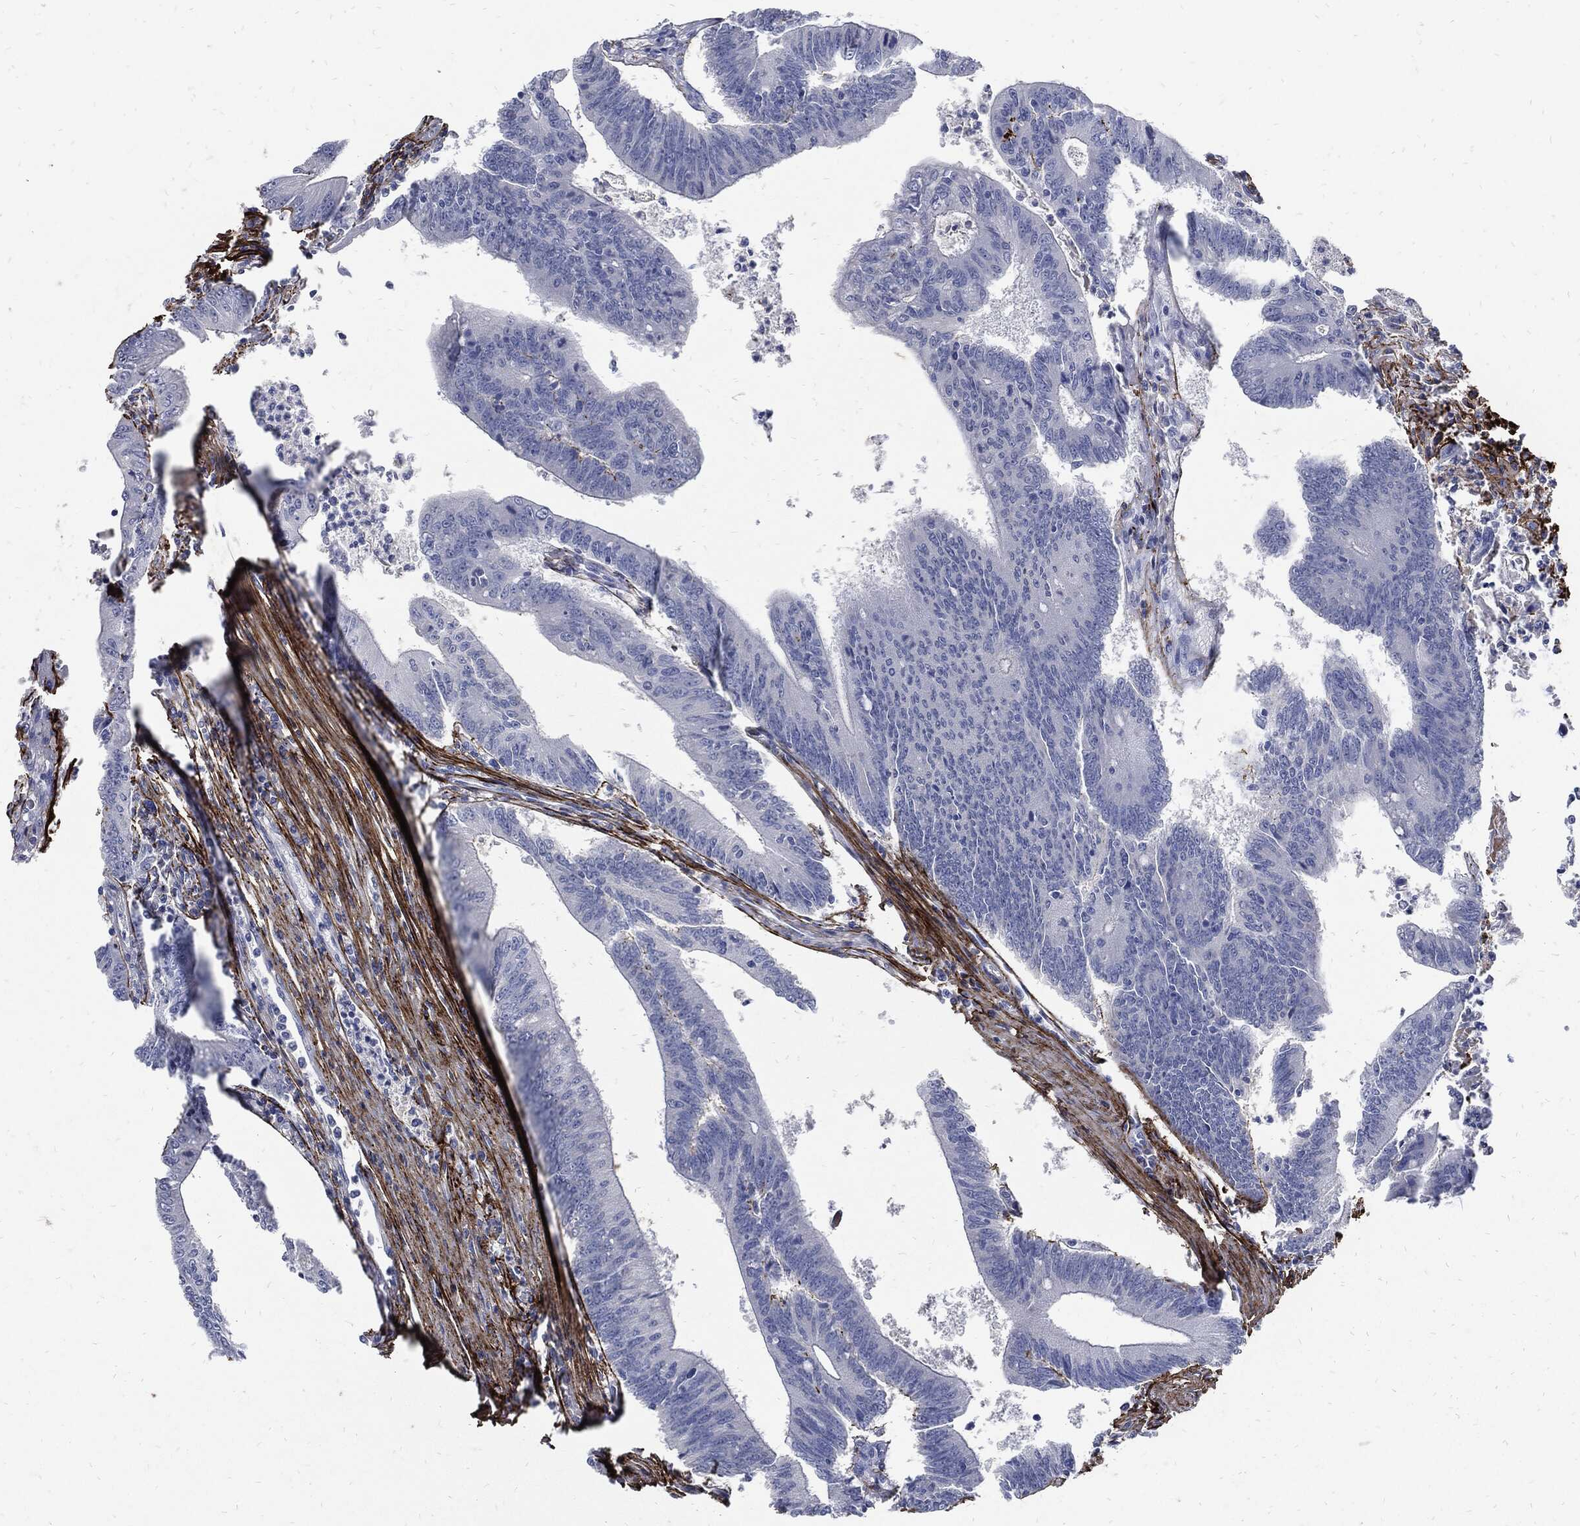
{"staining": {"intensity": "negative", "quantity": "none", "location": "none"}, "tissue": "colorectal cancer", "cell_type": "Tumor cells", "image_type": "cancer", "snomed": [{"axis": "morphology", "description": "Adenocarcinoma, NOS"}, {"axis": "topography", "description": "Colon"}], "caption": "Immunohistochemical staining of human colorectal cancer reveals no significant expression in tumor cells. (DAB immunohistochemistry (IHC), high magnification).", "gene": "FBN1", "patient": {"sex": "female", "age": 70}}